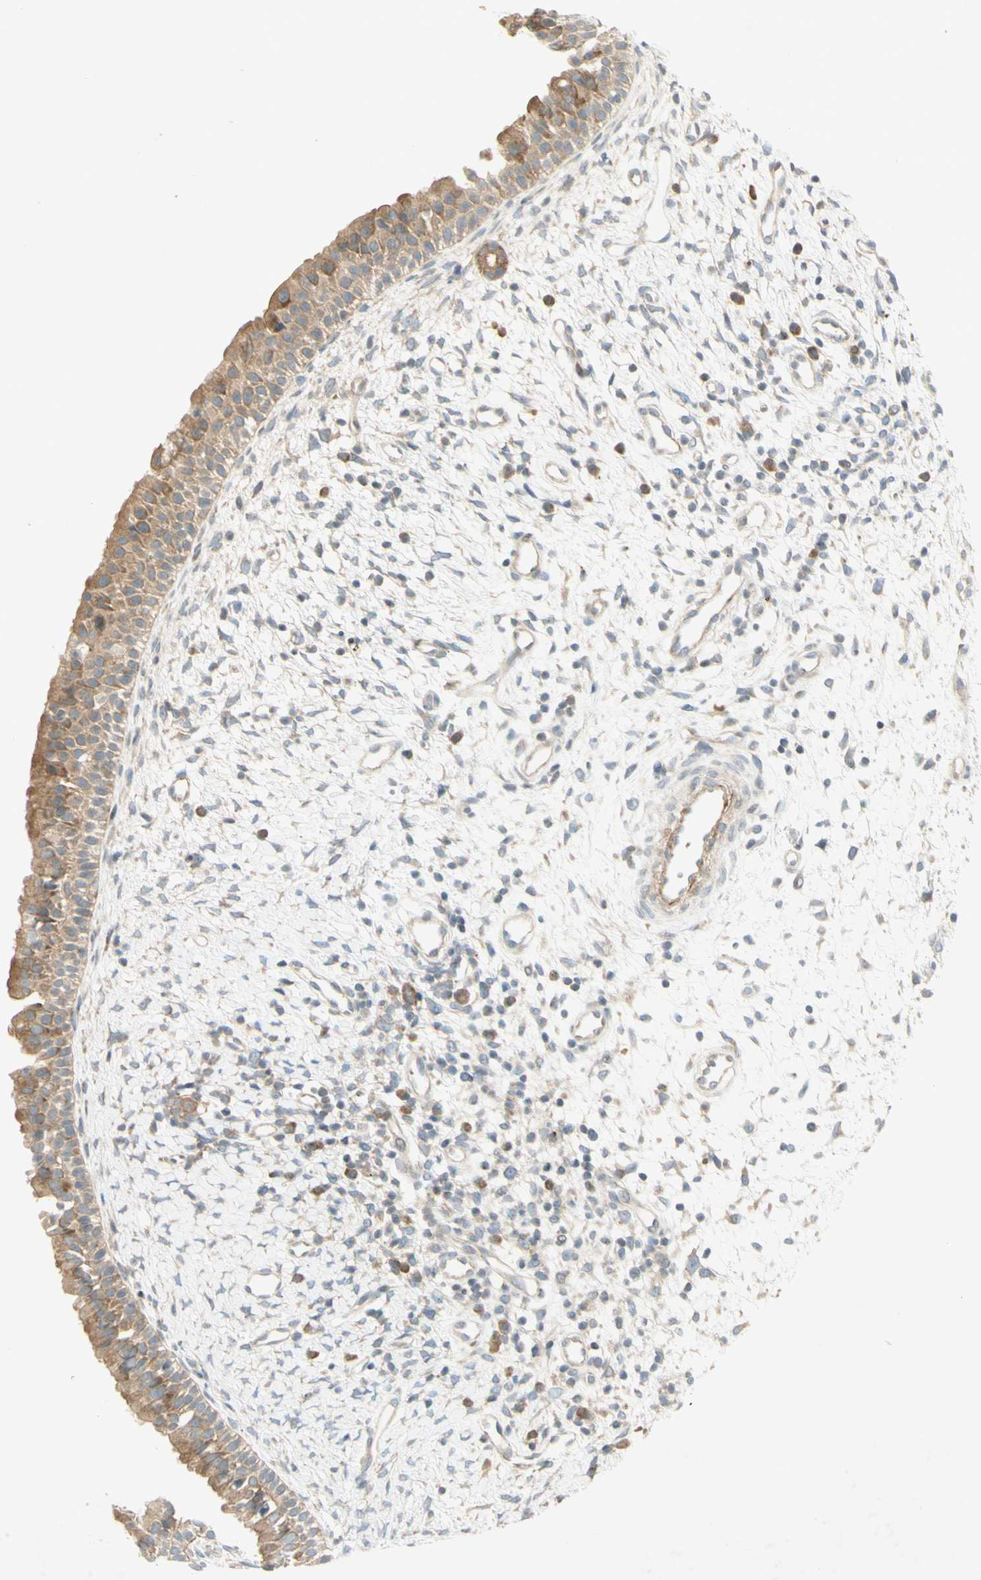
{"staining": {"intensity": "moderate", "quantity": ">75%", "location": "cytoplasmic/membranous"}, "tissue": "nasopharynx", "cell_type": "Respiratory epithelial cells", "image_type": "normal", "snomed": [{"axis": "morphology", "description": "Normal tissue, NOS"}, {"axis": "topography", "description": "Nasopharynx"}], "caption": "This image shows immunohistochemistry staining of benign nasopharynx, with medium moderate cytoplasmic/membranous expression in about >75% of respiratory epithelial cells.", "gene": "ETF1", "patient": {"sex": "male", "age": 22}}